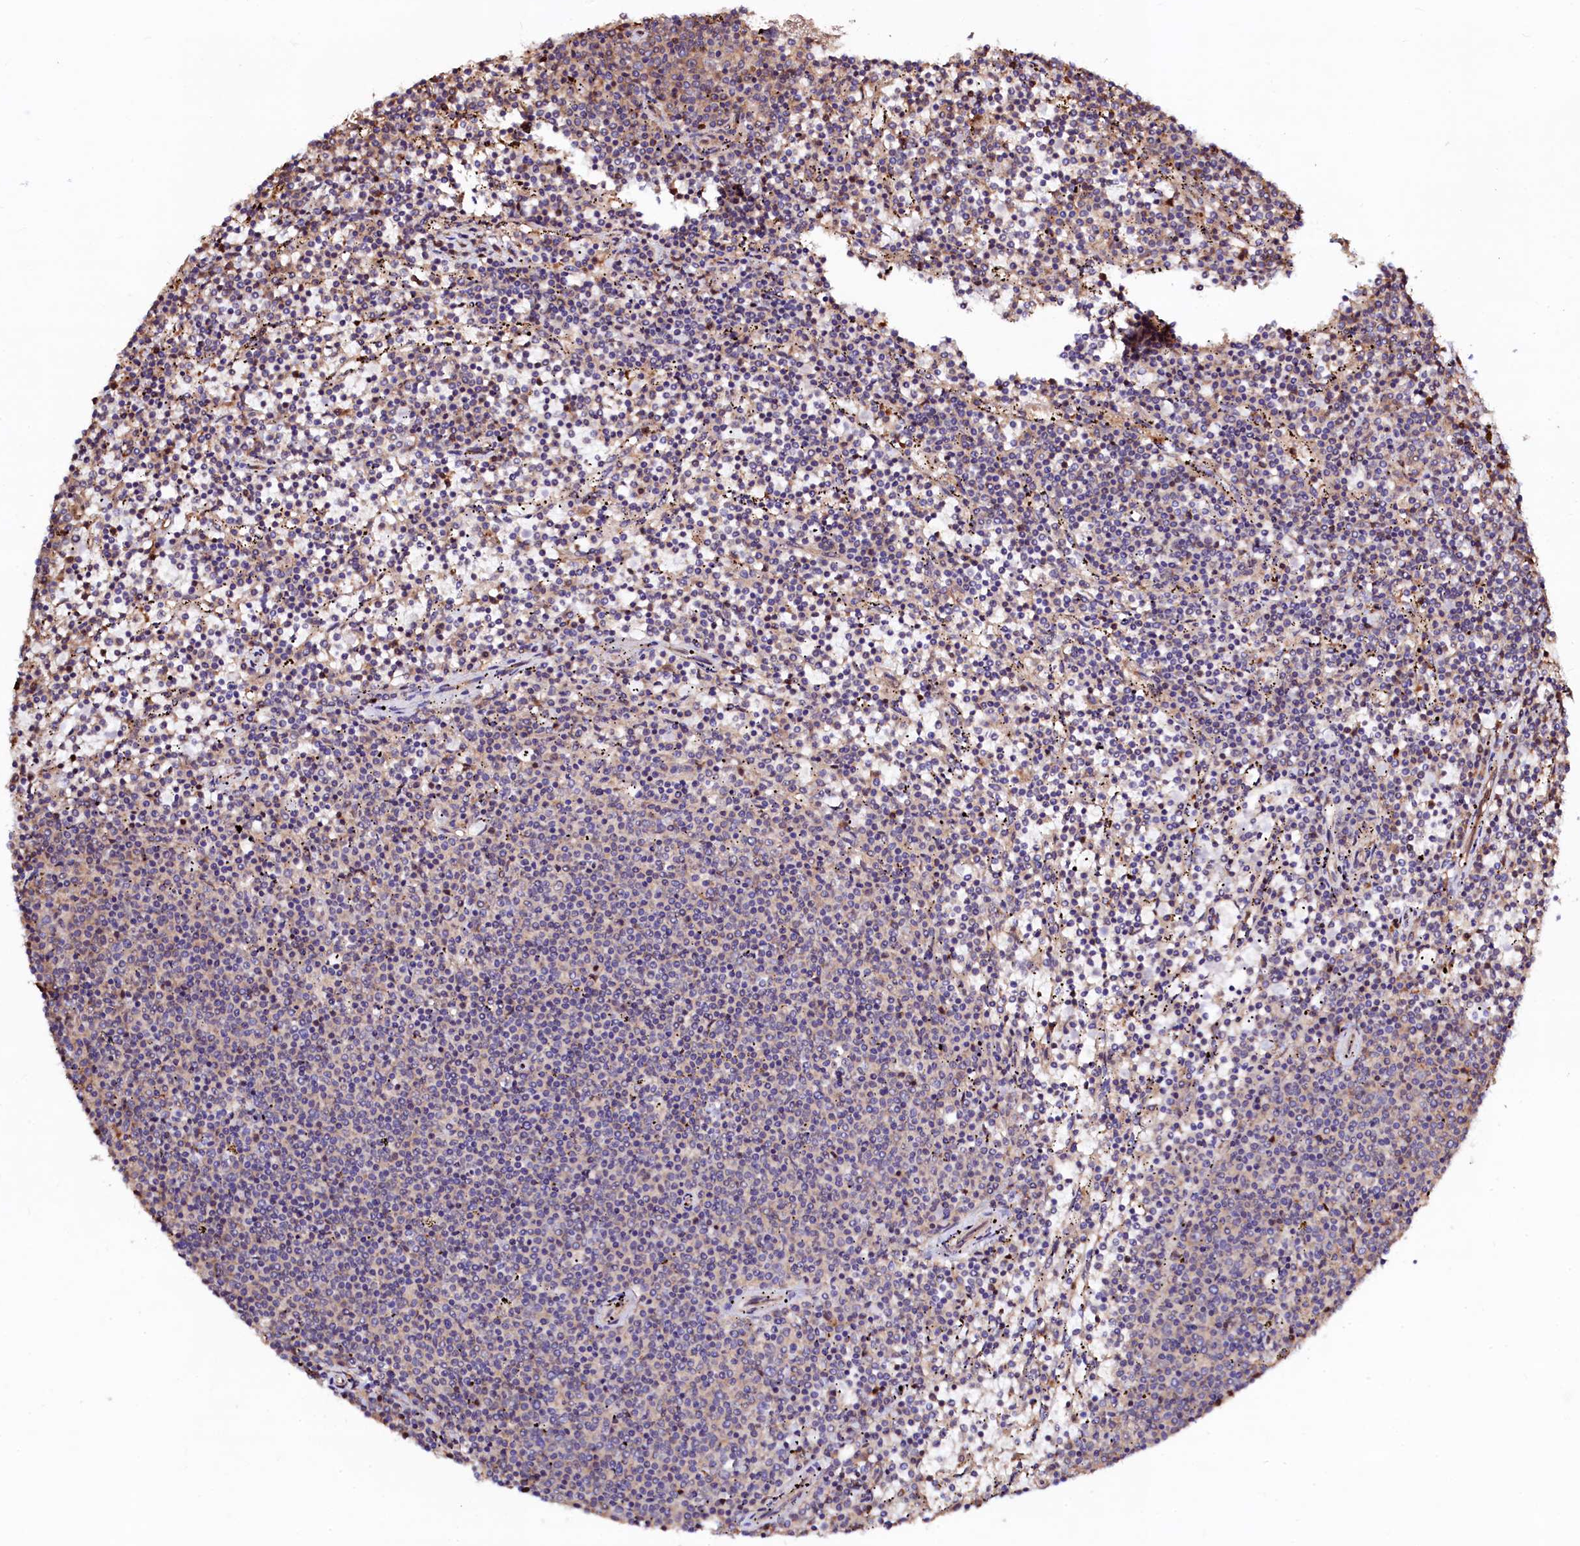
{"staining": {"intensity": "weak", "quantity": "<25%", "location": "cytoplasmic/membranous"}, "tissue": "lymphoma", "cell_type": "Tumor cells", "image_type": "cancer", "snomed": [{"axis": "morphology", "description": "Malignant lymphoma, non-Hodgkin's type, Low grade"}, {"axis": "topography", "description": "Spleen"}], "caption": "A micrograph of human lymphoma is negative for staining in tumor cells. Nuclei are stained in blue.", "gene": "KLHDC4", "patient": {"sex": "female", "age": 50}}